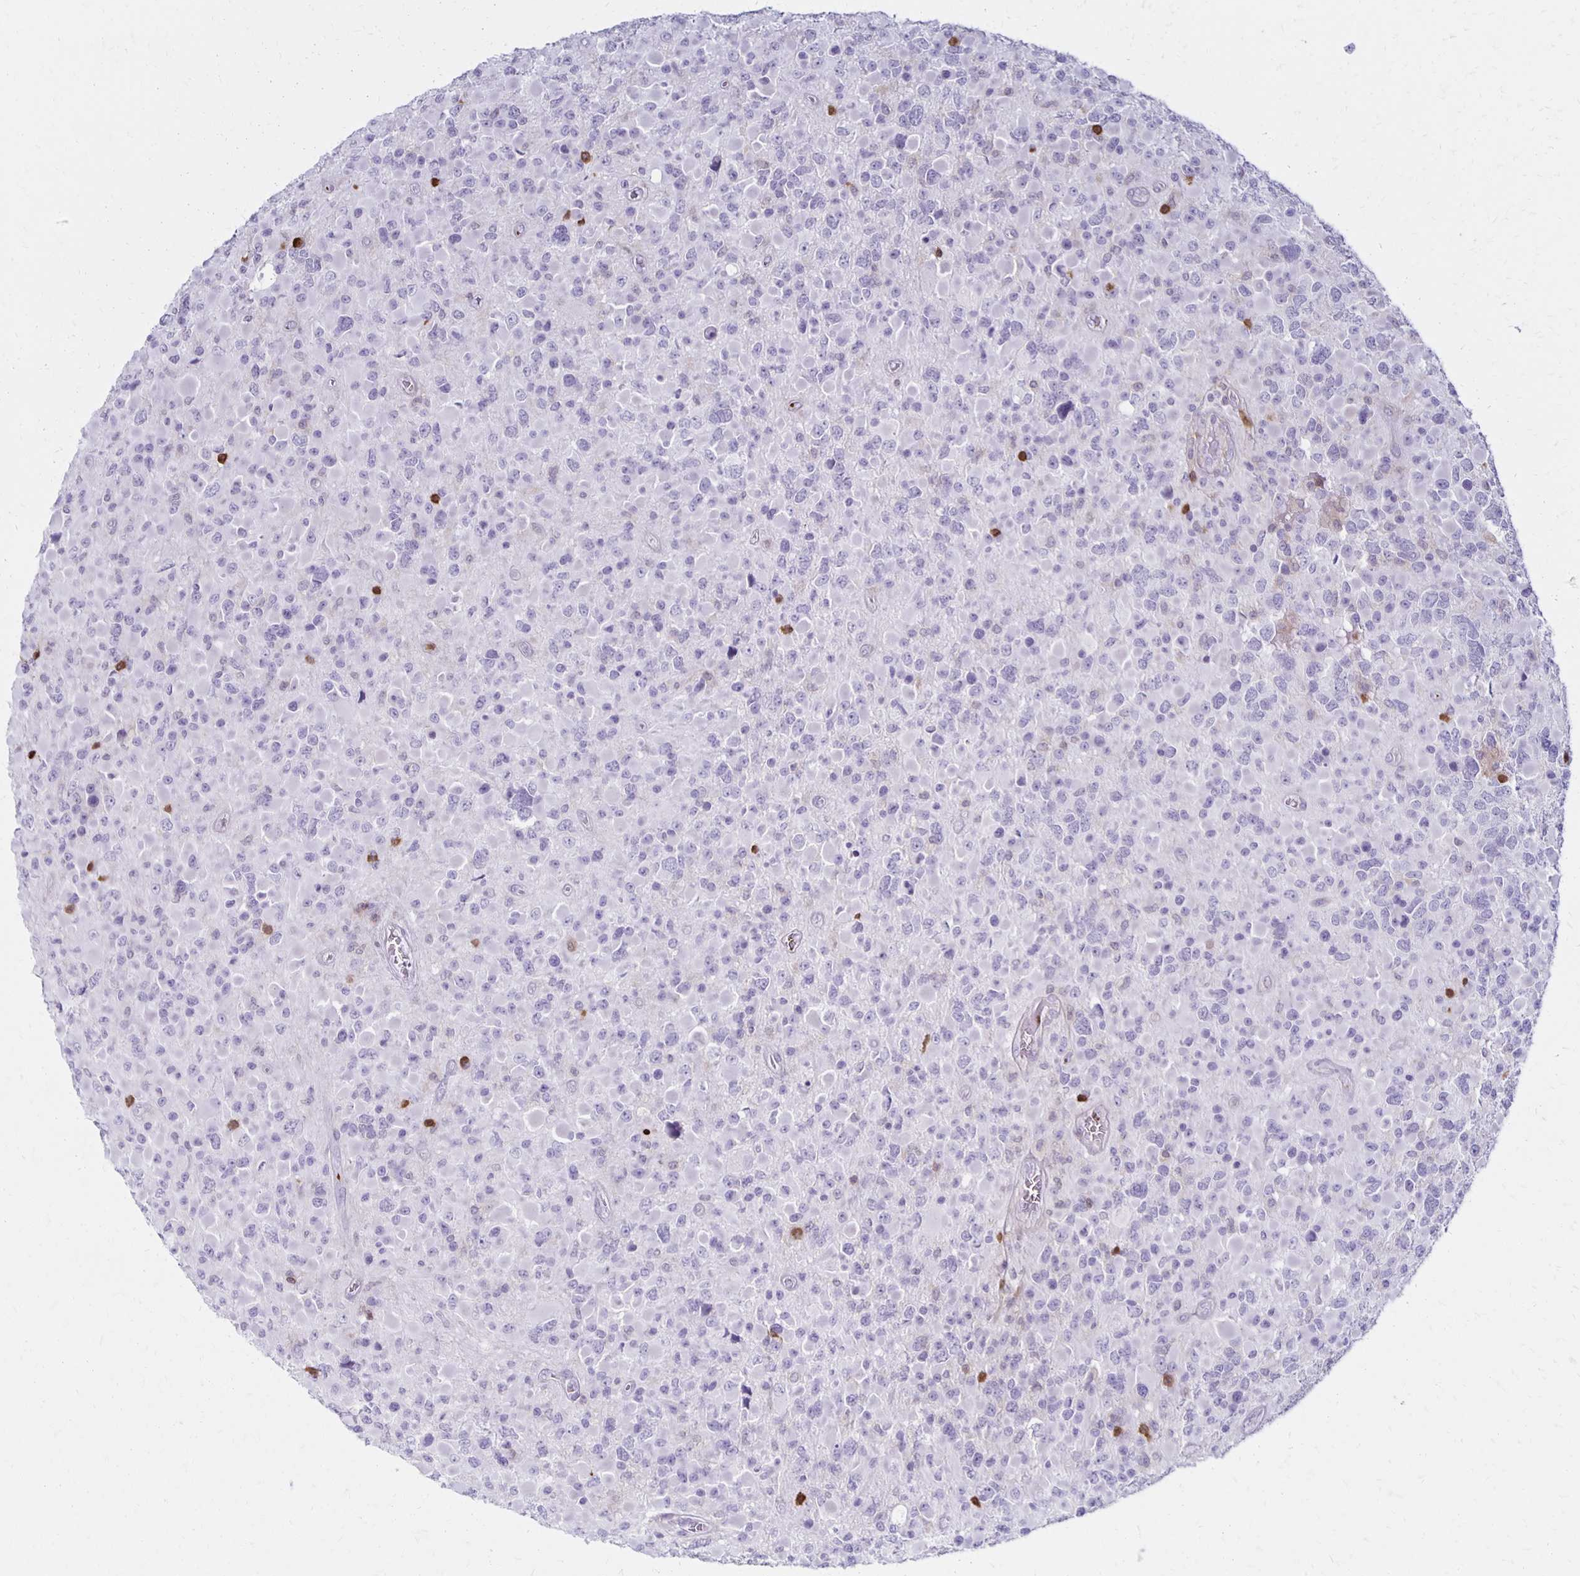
{"staining": {"intensity": "negative", "quantity": "none", "location": "none"}, "tissue": "glioma", "cell_type": "Tumor cells", "image_type": "cancer", "snomed": [{"axis": "morphology", "description": "Glioma, malignant, High grade"}, {"axis": "topography", "description": "Brain"}], "caption": "Protein analysis of glioma demonstrates no significant staining in tumor cells. (Immunohistochemistry (ihc), brightfield microscopy, high magnification).", "gene": "CCL21", "patient": {"sex": "female", "age": 40}}